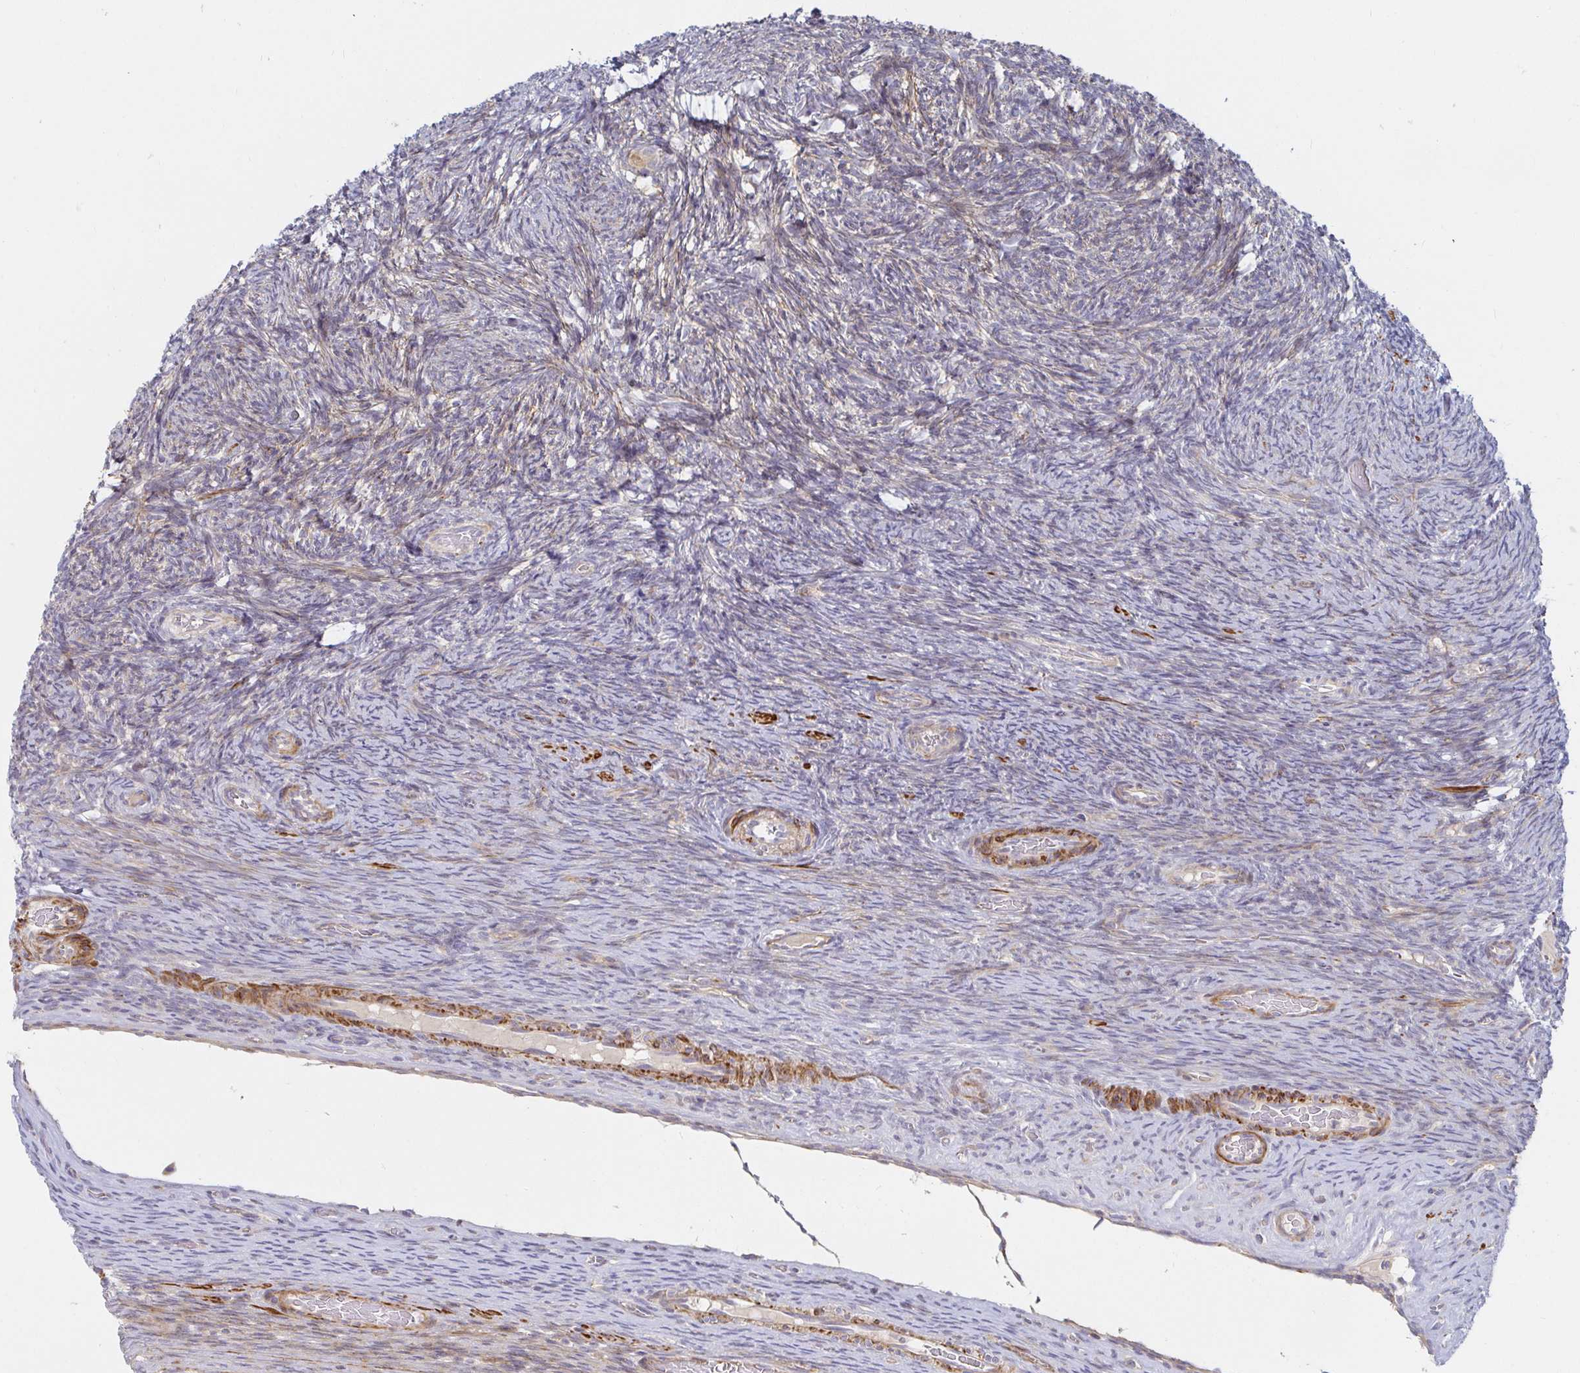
{"staining": {"intensity": "weak", "quantity": ">75%", "location": "cytoplasmic/membranous"}, "tissue": "ovary", "cell_type": "Follicle cells", "image_type": "normal", "snomed": [{"axis": "morphology", "description": "Normal tissue, NOS"}, {"axis": "topography", "description": "Ovary"}], "caption": "DAB (3,3'-diaminobenzidine) immunohistochemical staining of normal ovary shows weak cytoplasmic/membranous protein staining in approximately >75% of follicle cells. (DAB (3,3'-diaminobenzidine) IHC, brown staining for protein, blue staining for nuclei).", "gene": "SSH2", "patient": {"sex": "female", "age": 34}}